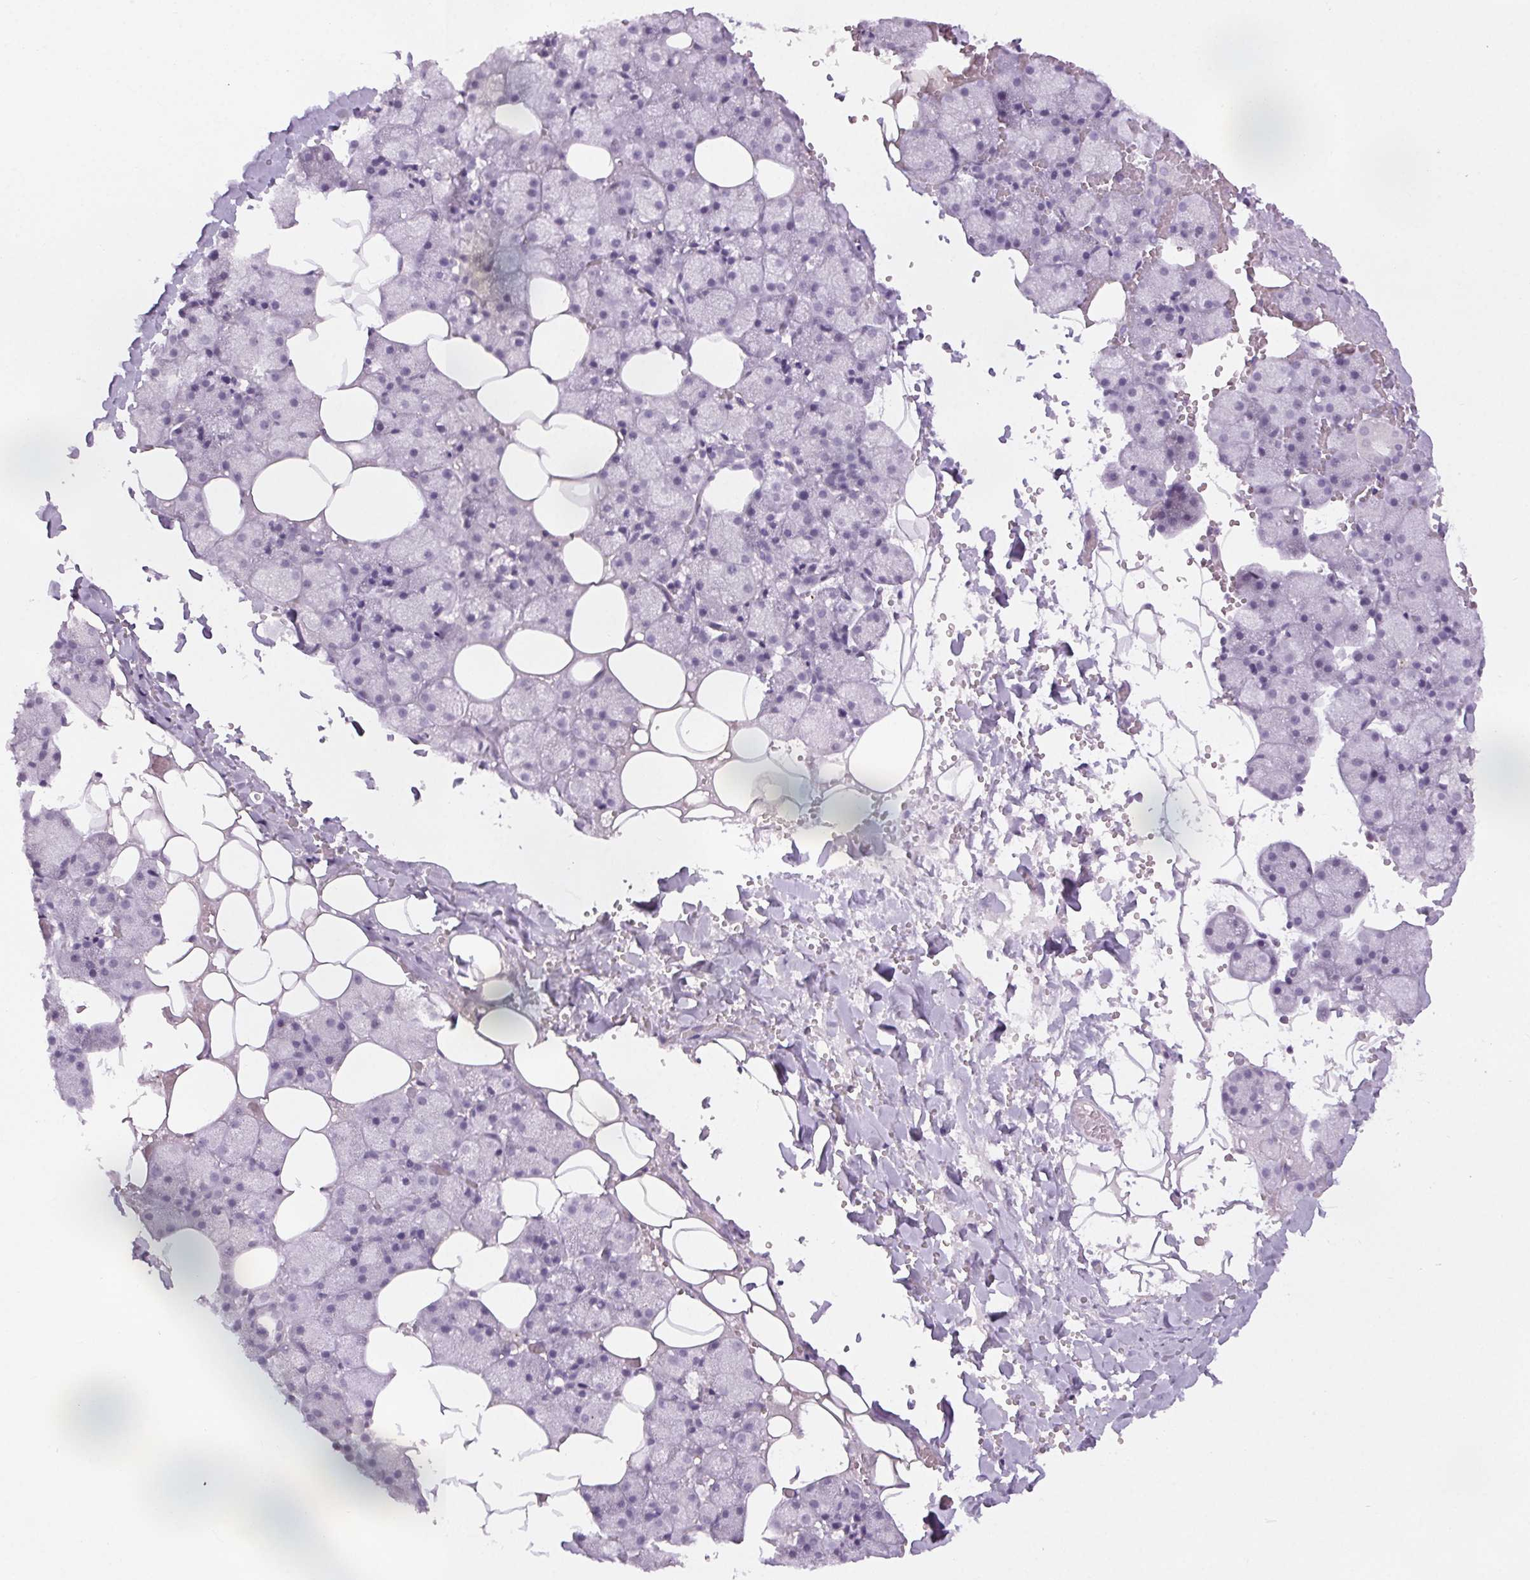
{"staining": {"intensity": "negative", "quantity": "none", "location": "none"}, "tissue": "salivary gland", "cell_type": "Glandular cells", "image_type": "normal", "snomed": [{"axis": "morphology", "description": "Normal tissue, NOS"}, {"axis": "topography", "description": "Salivary gland"}], "caption": "The image displays no significant staining in glandular cells of salivary gland. (Stains: DAB (3,3'-diaminobenzidine) IHC with hematoxylin counter stain, Microscopy: brightfield microscopy at high magnification).", "gene": "SLC6A19", "patient": {"sex": "male", "age": 38}}